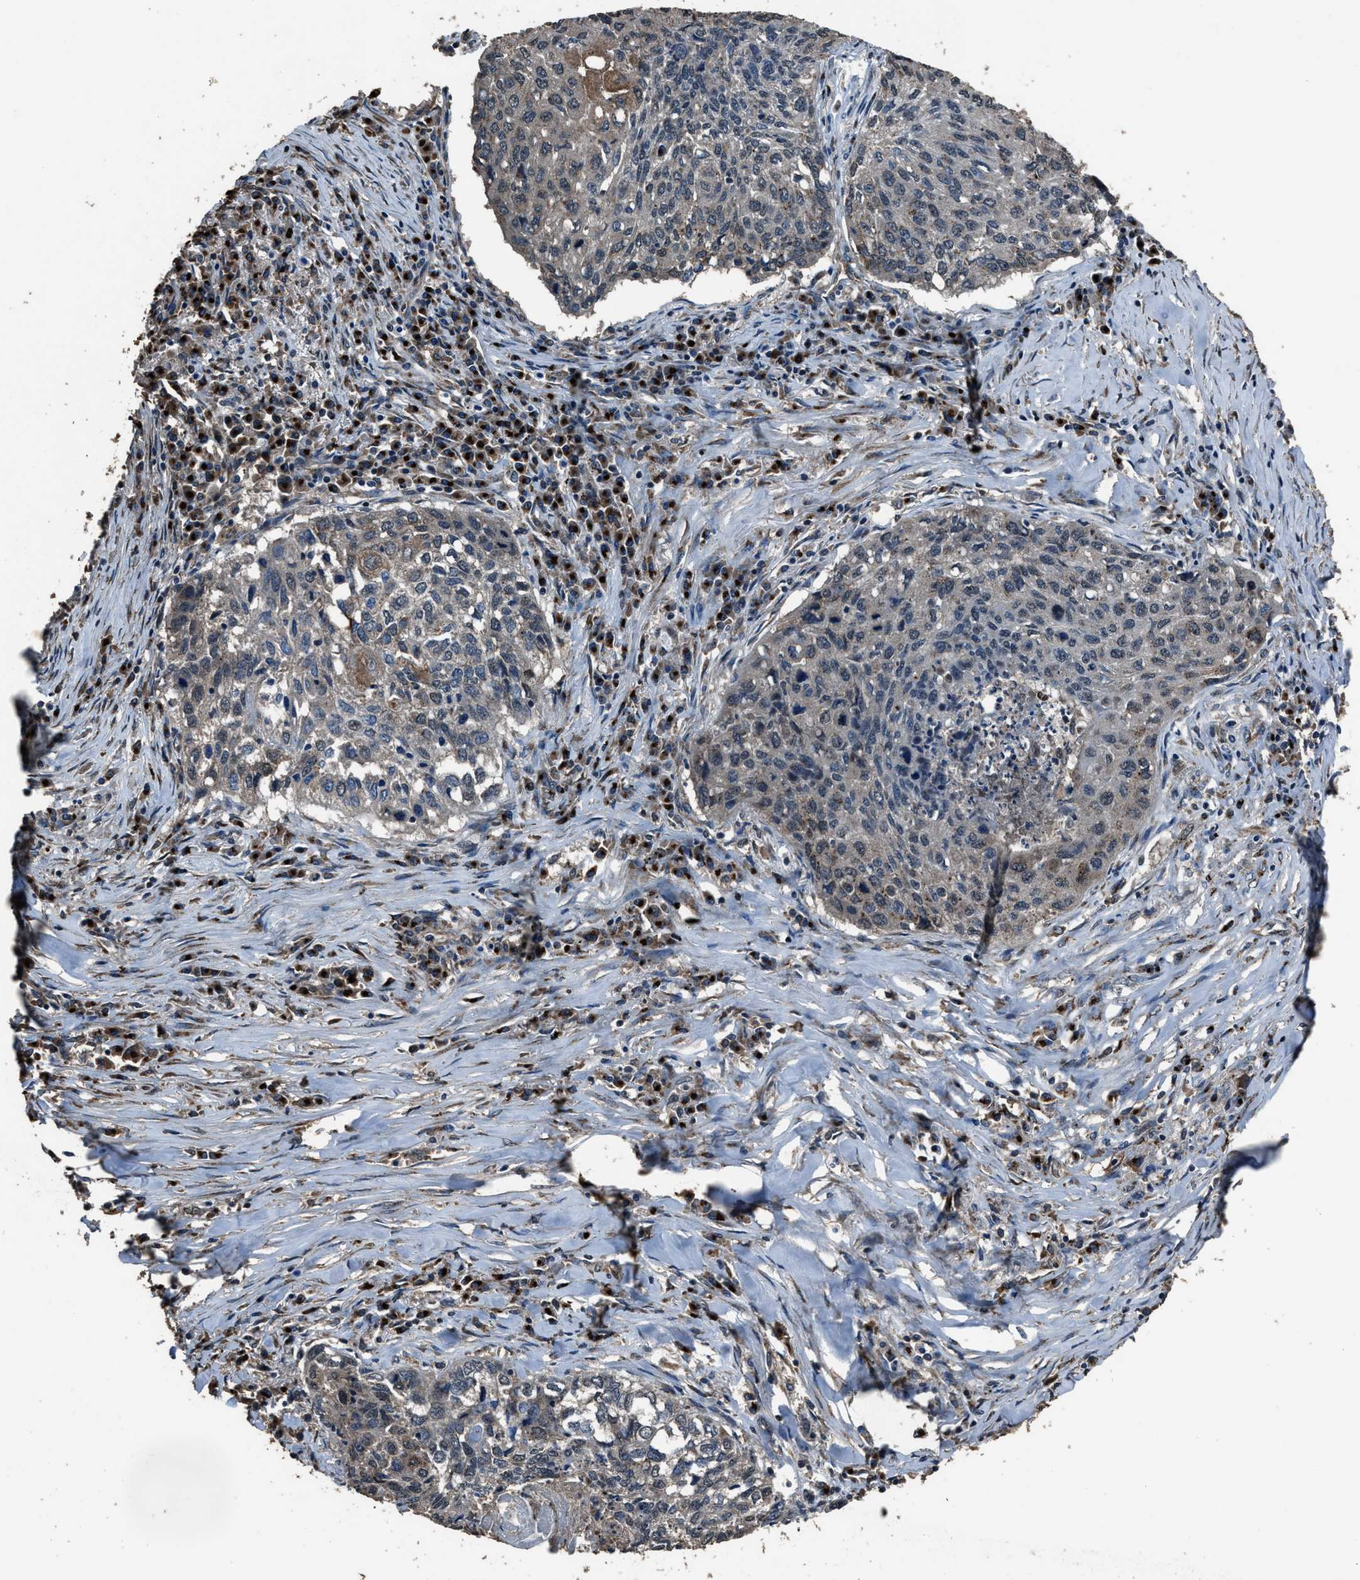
{"staining": {"intensity": "negative", "quantity": "none", "location": "none"}, "tissue": "lung cancer", "cell_type": "Tumor cells", "image_type": "cancer", "snomed": [{"axis": "morphology", "description": "Squamous cell carcinoma, NOS"}, {"axis": "topography", "description": "Lung"}], "caption": "The micrograph demonstrates no significant positivity in tumor cells of lung squamous cell carcinoma.", "gene": "SLC38A10", "patient": {"sex": "female", "age": 63}}